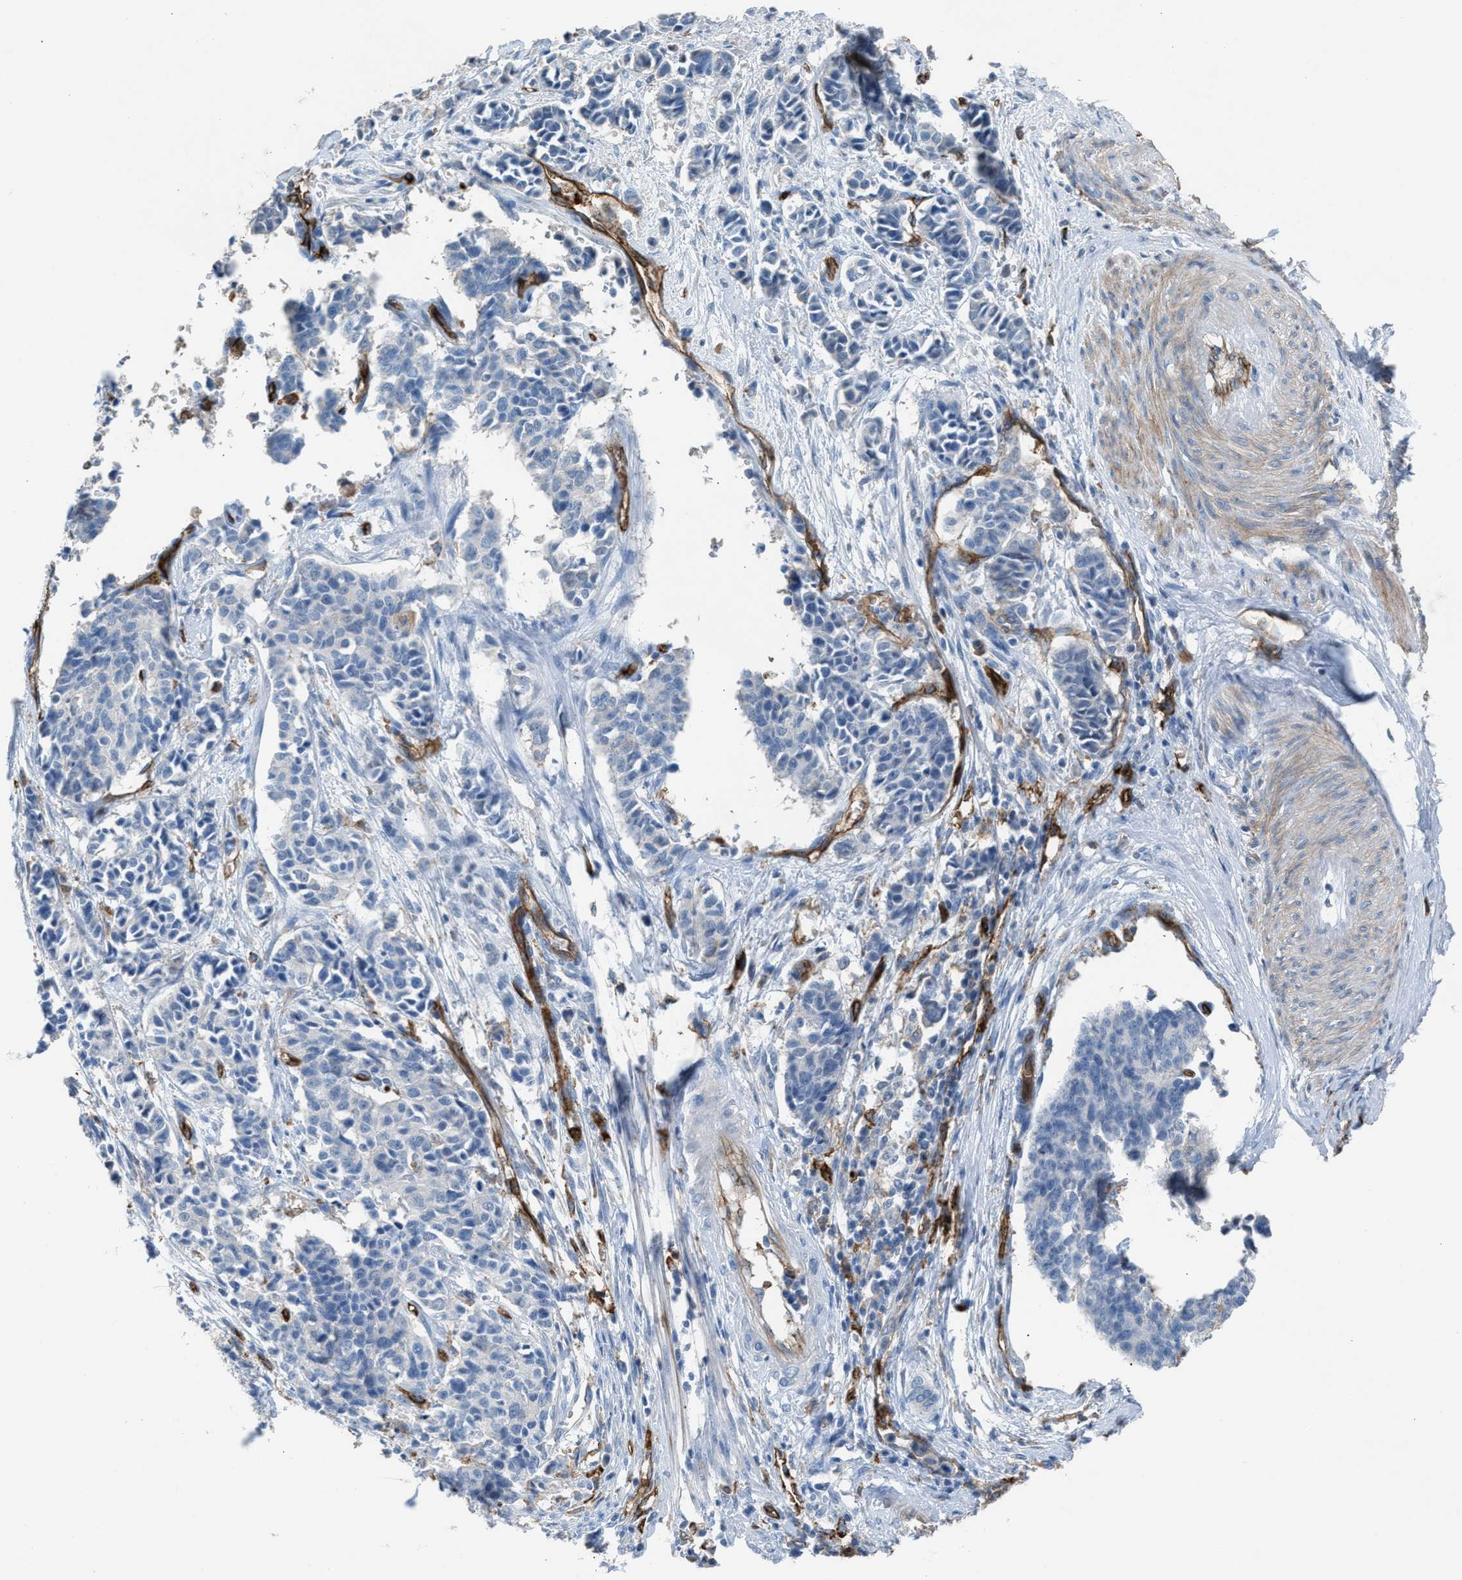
{"staining": {"intensity": "negative", "quantity": "none", "location": "none"}, "tissue": "cervical cancer", "cell_type": "Tumor cells", "image_type": "cancer", "snomed": [{"axis": "morphology", "description": "Normal tissue, NOS"}, {"axis": "morphology", "description": "Squamous cell carcinoma, NOS"}, {"axis": "topography", "description": "Cervix"}], "caption": "This is an immunohistochemistry histopathology image of human cervical cancer. There is no positivity in tumor cells.", "gene": "DYSF", "patient": {"sex": "female", "age": 35}}